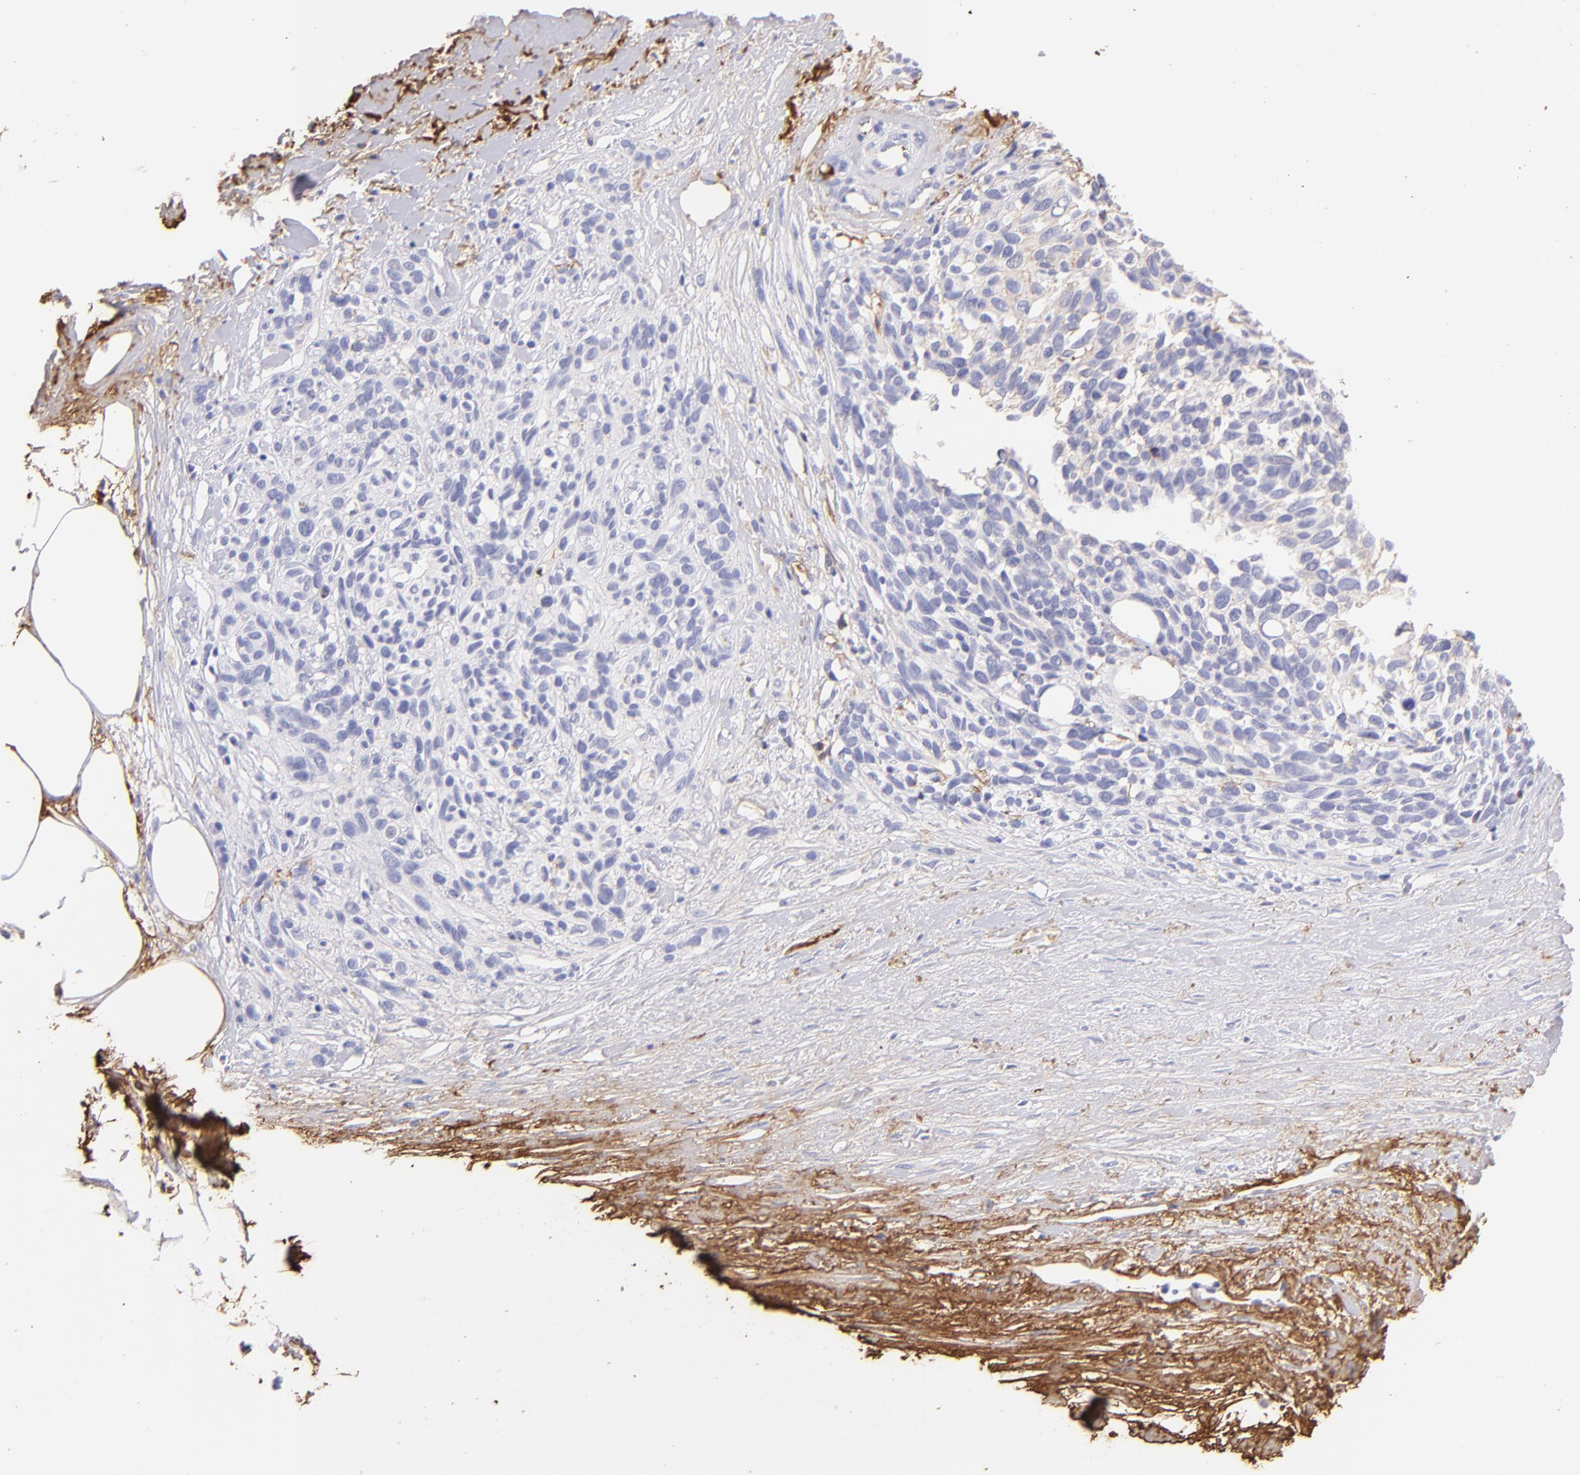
{"staining": {"intensity": "negative", "quantity": "none", "location": "none"}, "tissue": "melanoma", "cell_type": "Tumor cells", "image_type": "cancer", "snomed": [{"axis": "morphology", "description": "Malignant melanoma, NOS"}, {"axis": "topography", "description": "Skin"}], "caption": "Immunohistochemistry photomicrograph of neoplastic tissue: malignant melanoma stained with DAB demonstrates no significant protein expression in tumor cells.", "gene": "FGB", "patient": {"sex": "female", "age": 85}}